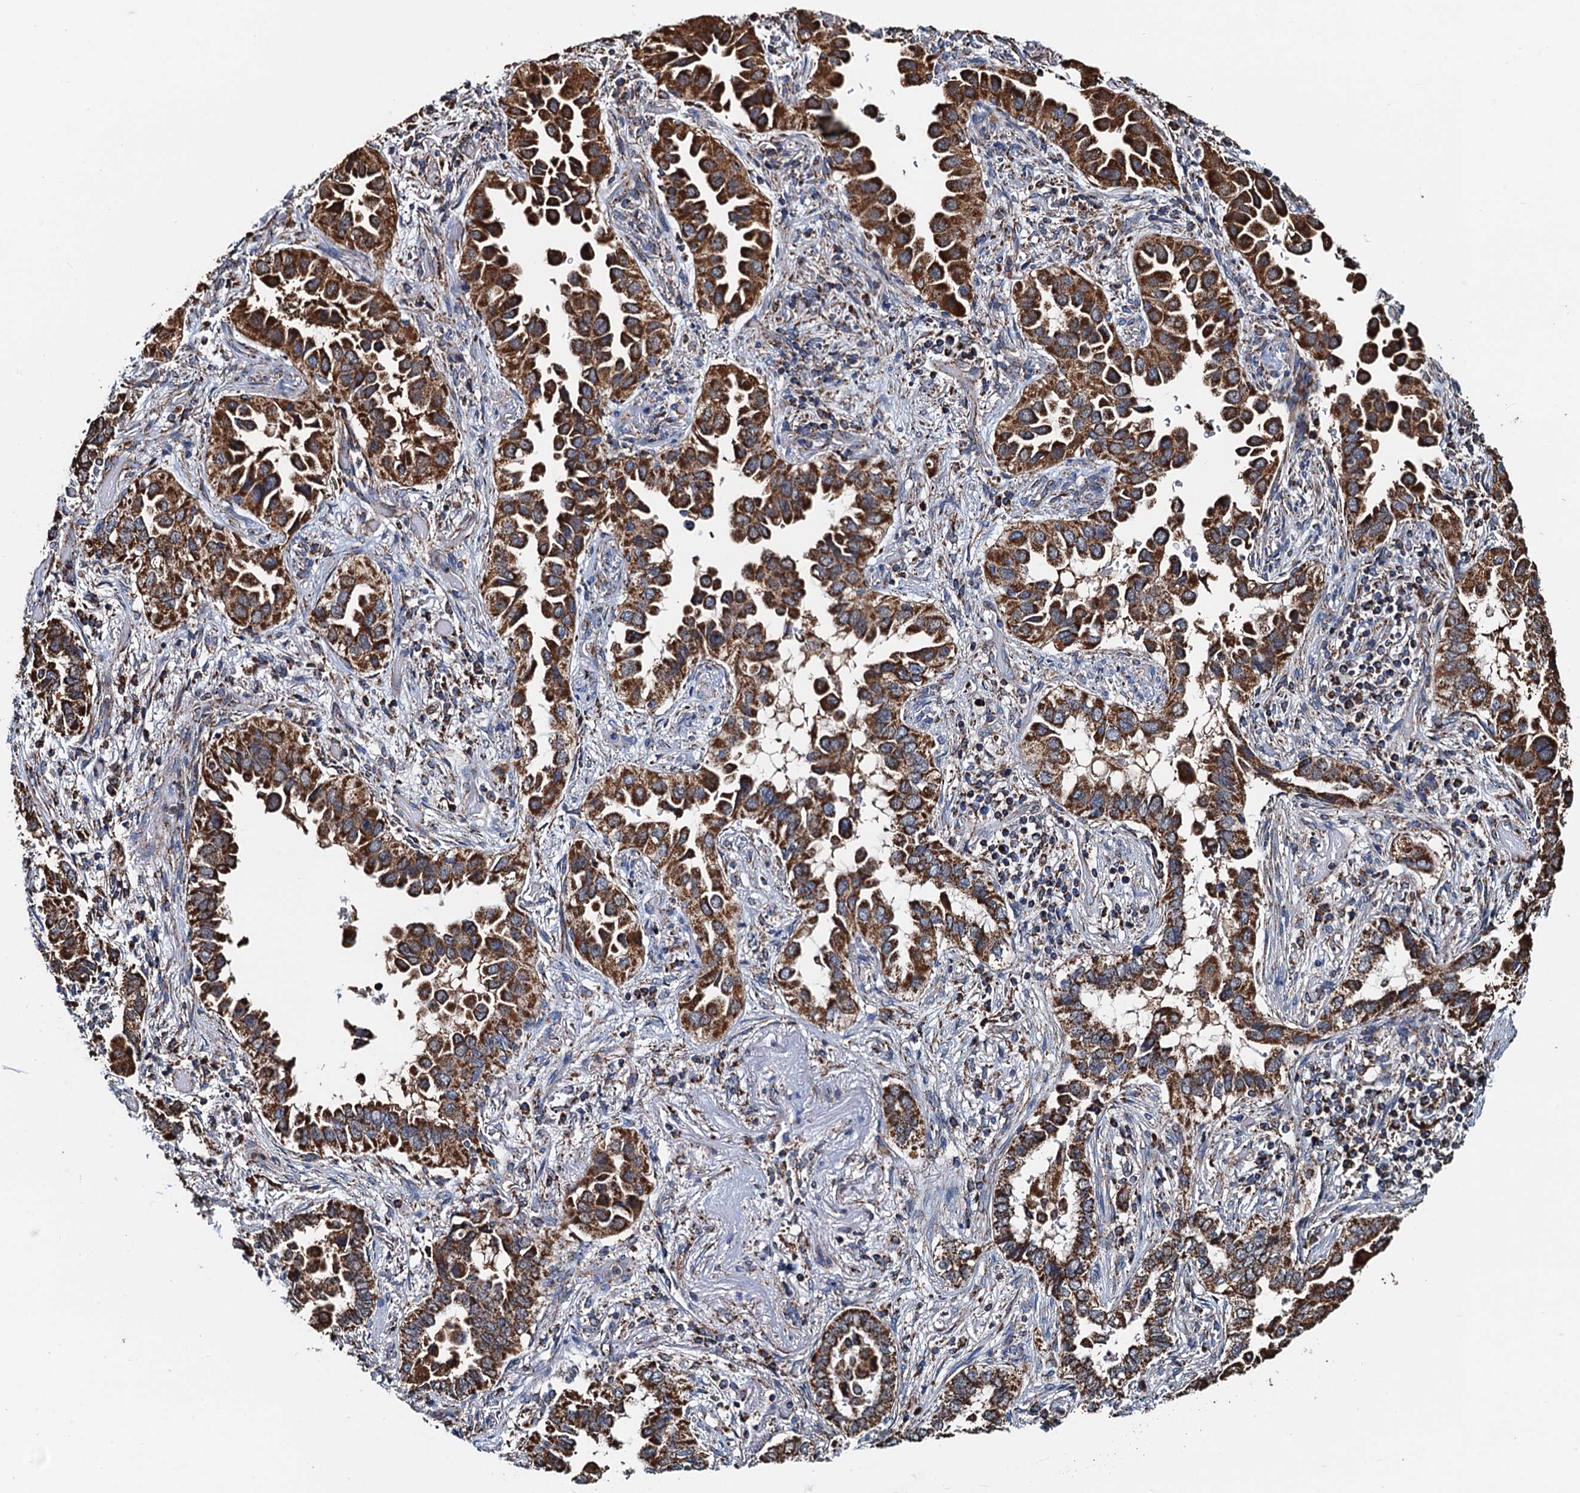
{"staining": {"intensity": "strong", "quantity": ">75%", "location": "cytoplasmic/membranous"}, "tissue": "lung cancer", "cell_type": "Tumor cells", "image_type": "cancer", "snomed": [{"axis": "morphology", "description": "Adenocarcinoma, NOS"}, {"axis": "topography", "description": "Lung"}], "caption": "Immunohistochemistry (IHC) of adenocarcinoma (lung) demonstrates high levels of strong cytoplasmic/membranous positivity in approximately >75% of tumor cells. (IHC, brightfield microscopy, high magnification).", "gene": "AAGAB", "patient": {"sex": "female", "age": 76}}